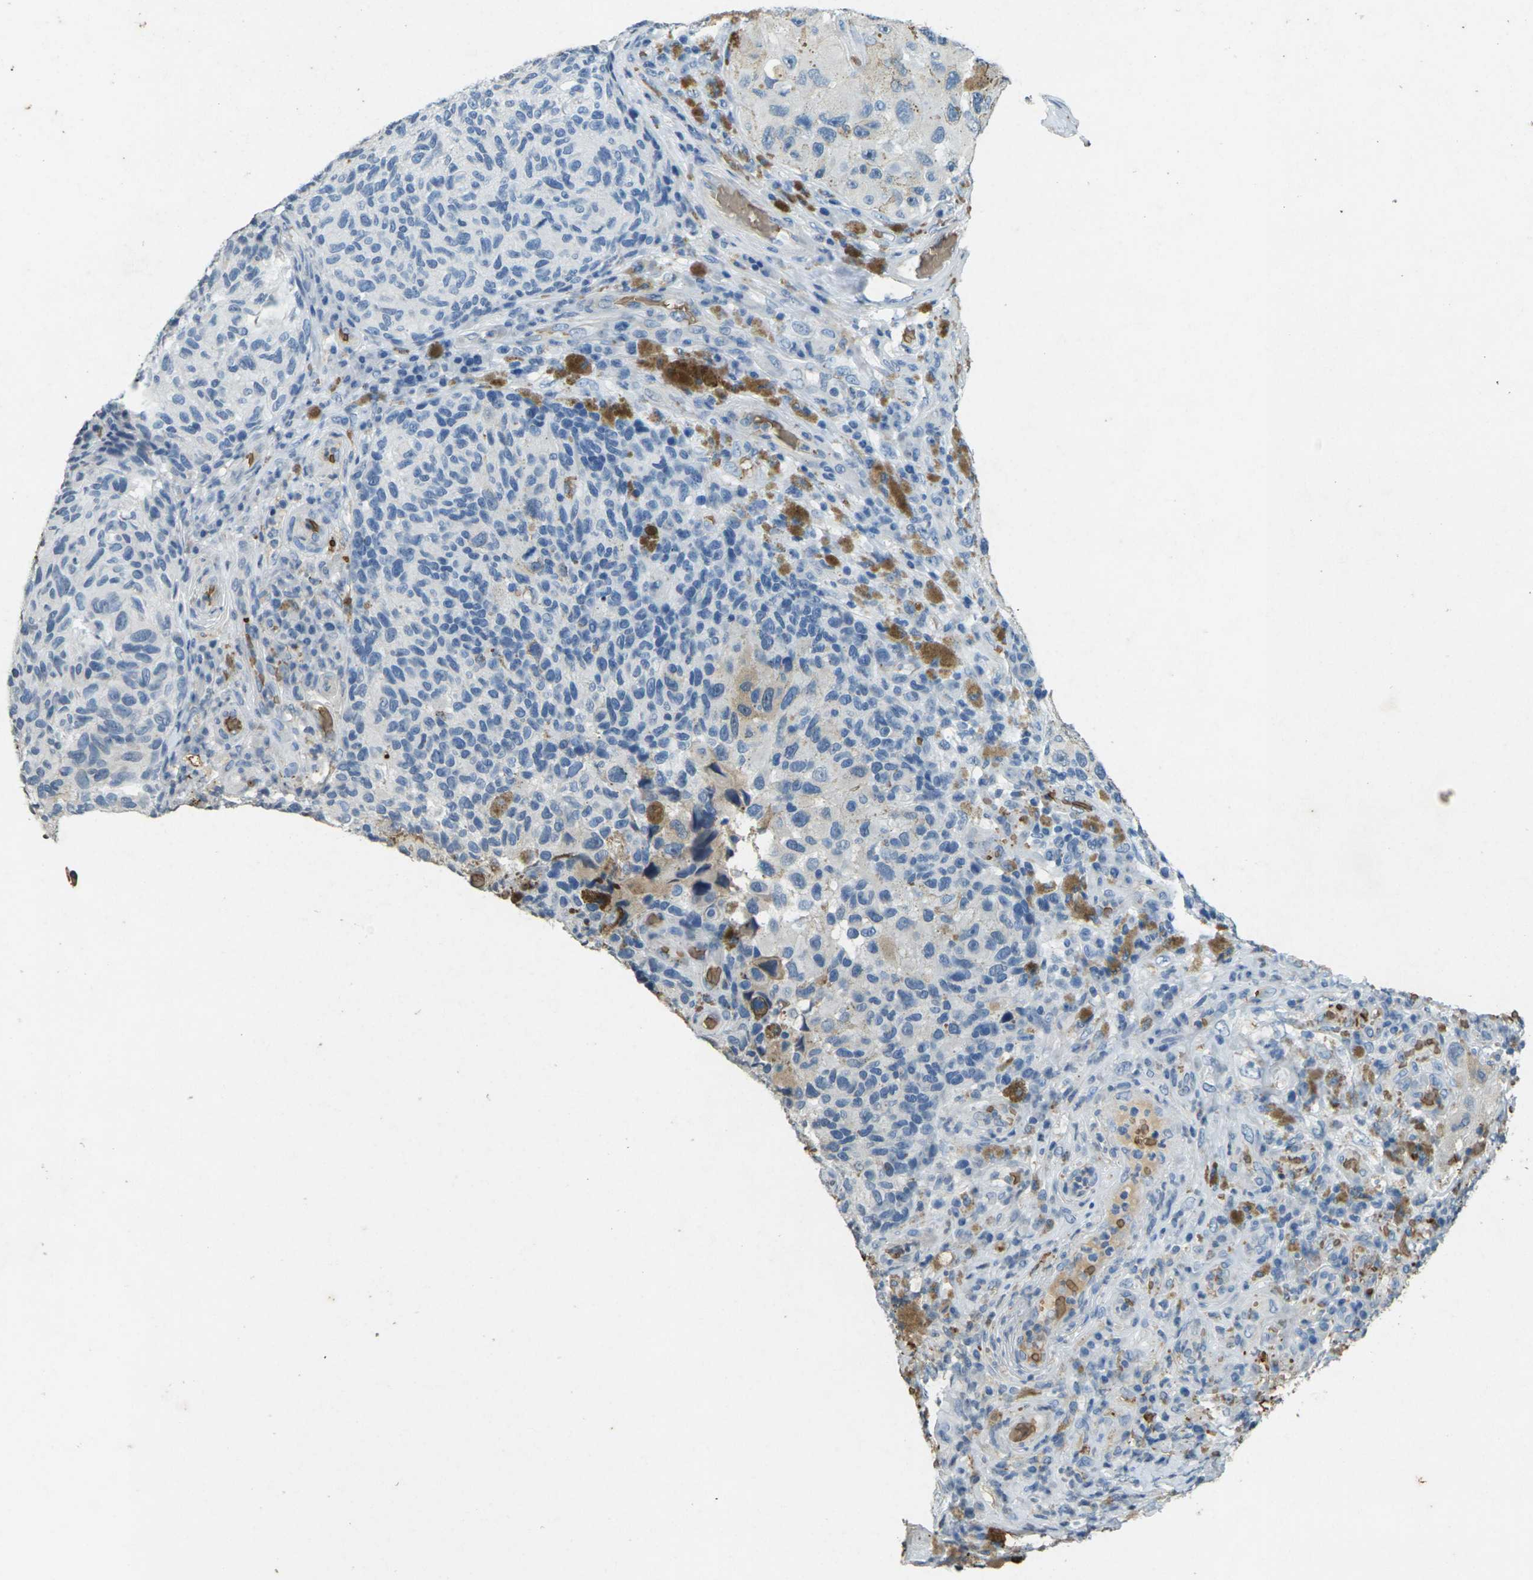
{"staining": {"intensity": "weak", "quantity": "25%-75%", "location": "cytoplasmic/membranous"}, "tissue": "melanoma", "cell_type": "Tumor cells", "image_type": "cancer", "snomed": [{"axis": "morphology", "description": "Malignant melanoma, NOS"}, {"axis": "topography", "description": "Skin"}], "caption": "Protein staining of melanoma tissue shows weak cytoplasmic/membranous expression in about 25%-75% of tumor cells.", "gene": "HBB", "patient": {"sex": "female", "age": 73}}